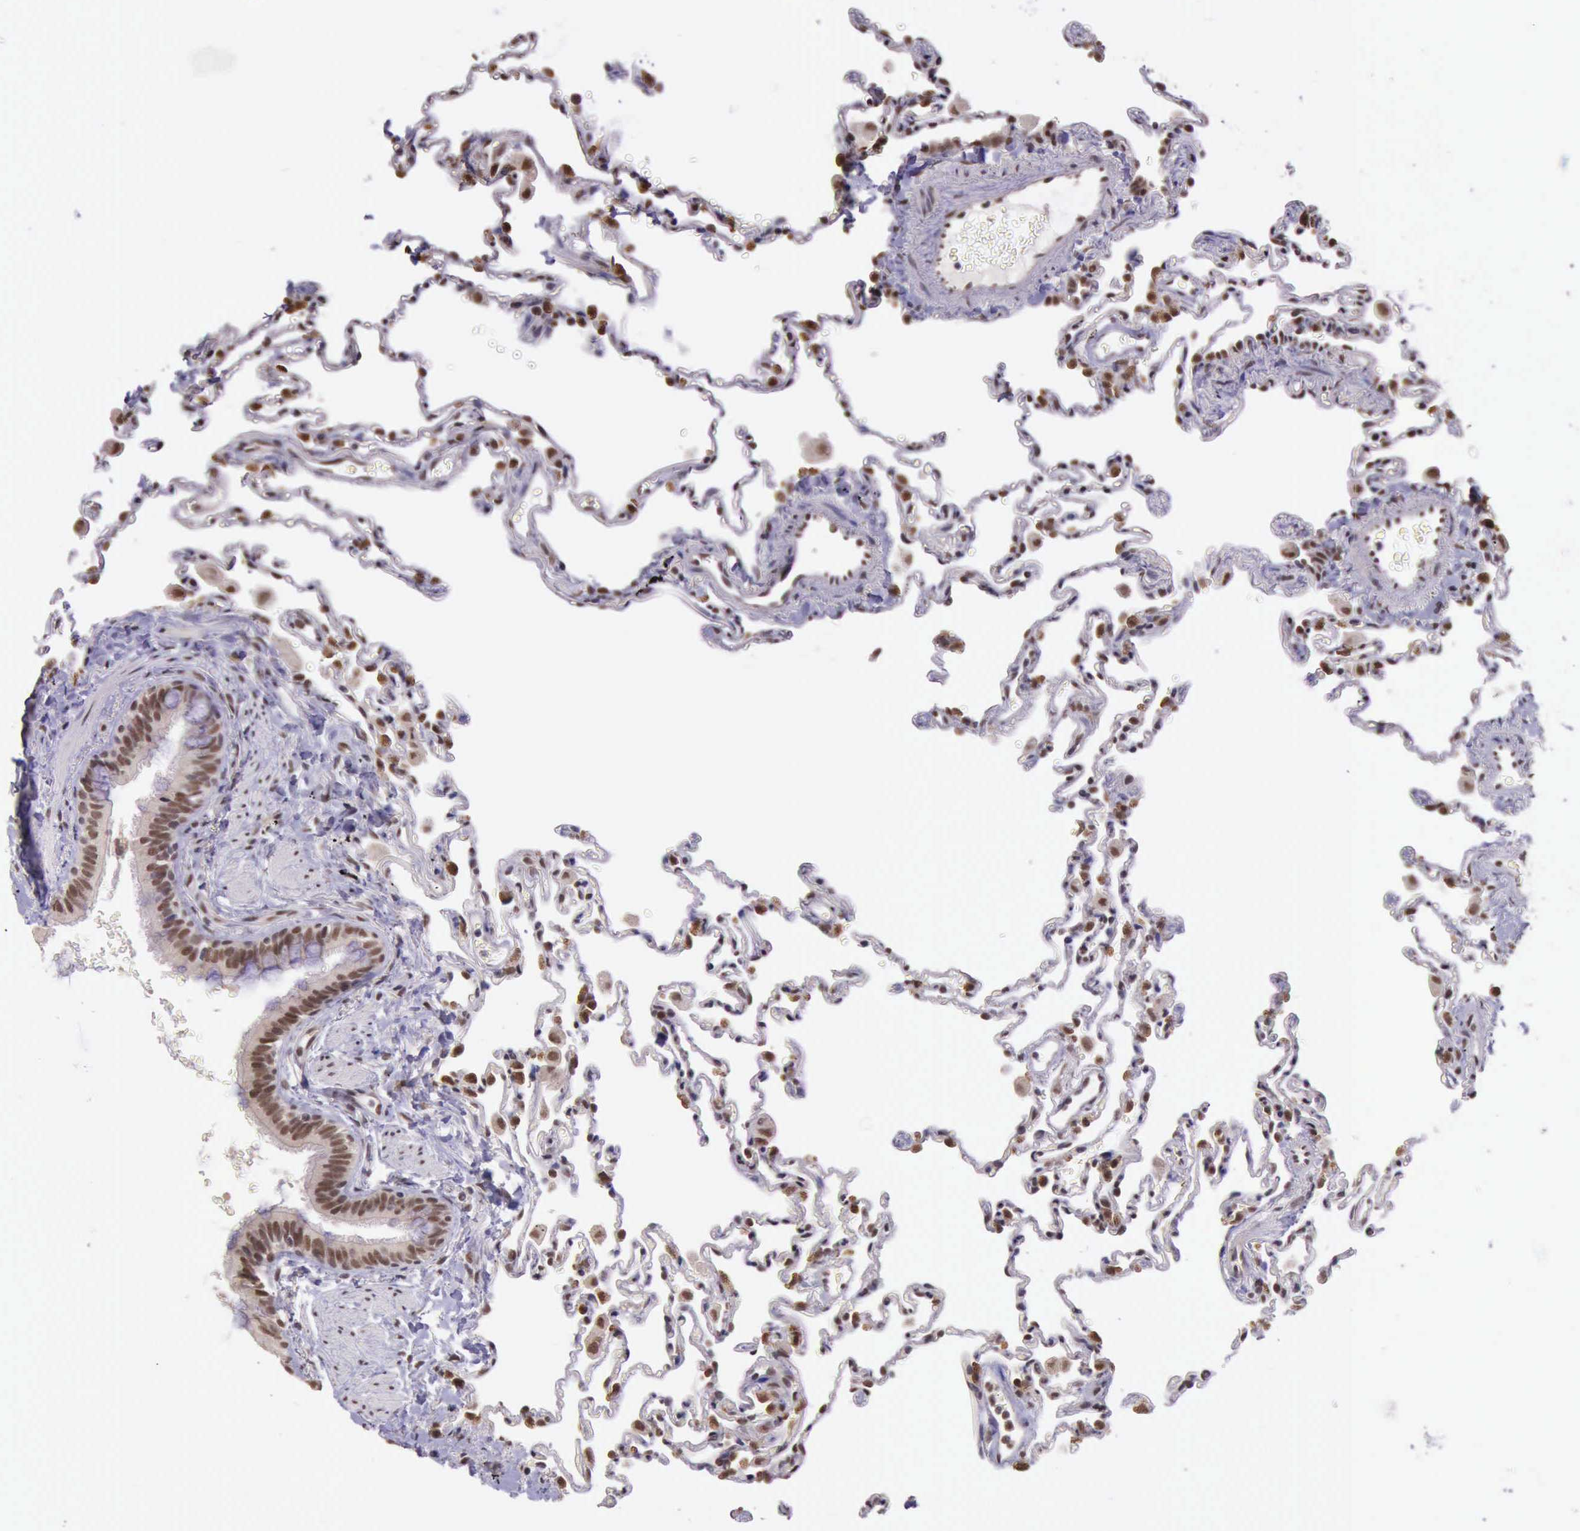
{"staining": {"intensity": "moderate", "quantity": ">75%", "location": "nuclear"}, "tissue": "lung", "cell_type": "Alveolar cells", "image_type": "normal", "snomed": [{"axis": "morphology", "description": "Normal tissue, NOS"}, {"axis": "topography", "description": "Lung"}], "caption": "DAB (3,3'-diaminobenzidine) immunohistochemical staining of unremarkable human lung reveals moderate nuclear protein expression in about >75% of alveolar cells.", "gene": "PRPF39", "patient": {"sex": "male", "age": 59}}